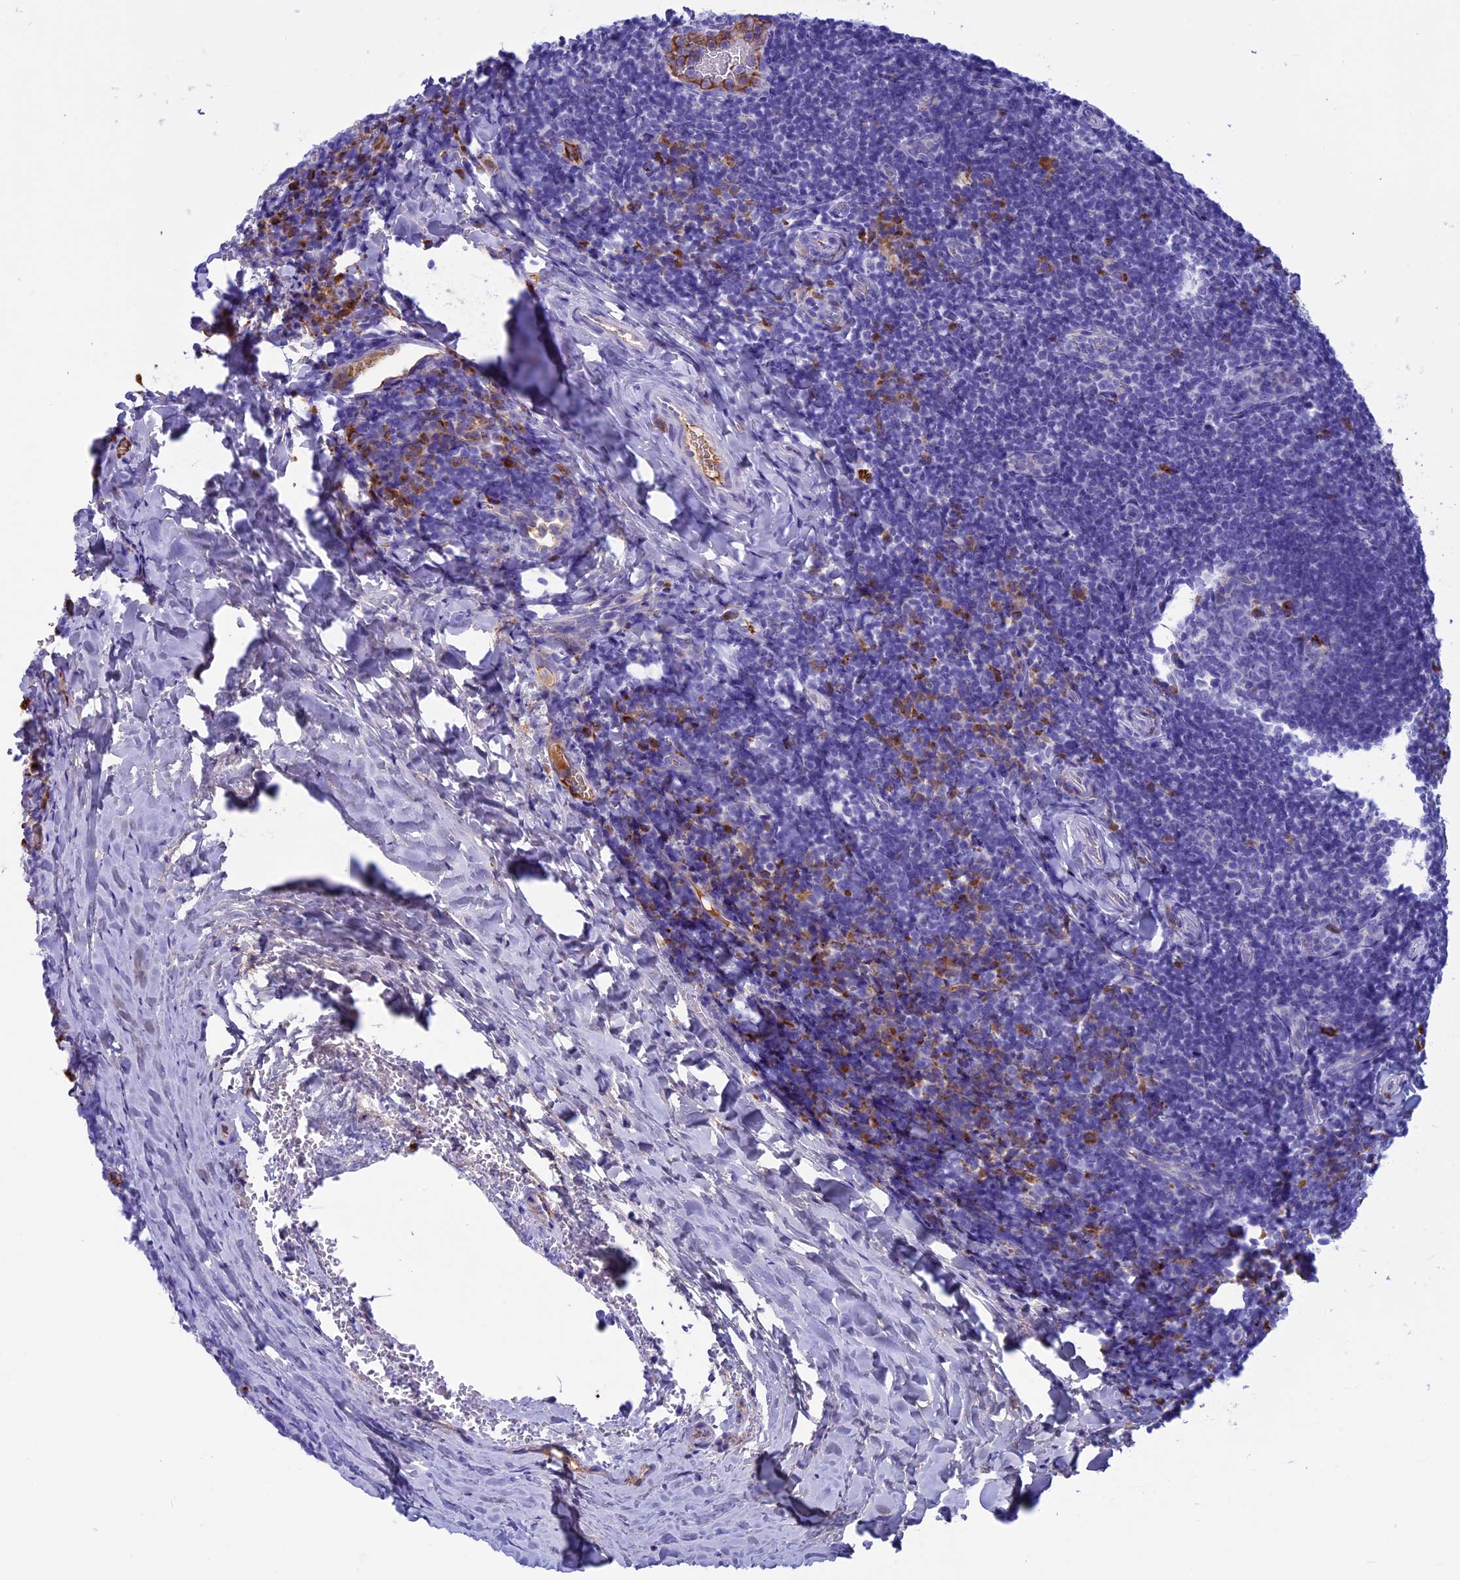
{"staining": {"intensity": "moderate", "quantity": "<25%", "location": "cytoplasmic/membranous"}, "tissue": "tonsil", "cell_type": "Germinal center cells", "image_type": "normal", "snomed": [{"axis": "morphology", "description": "Normal tissue, NOS"}, {"axis": "topography", "description": "Tonsil"}], "caption": "This histopathology image displays IHC staining of unremarkable tonsil, with low moderate cytoplasmic/membranous expression in about <25% of germinal center cells.", "gene": "IGSF6", "patient": {"sex": "male", "age": 17}}